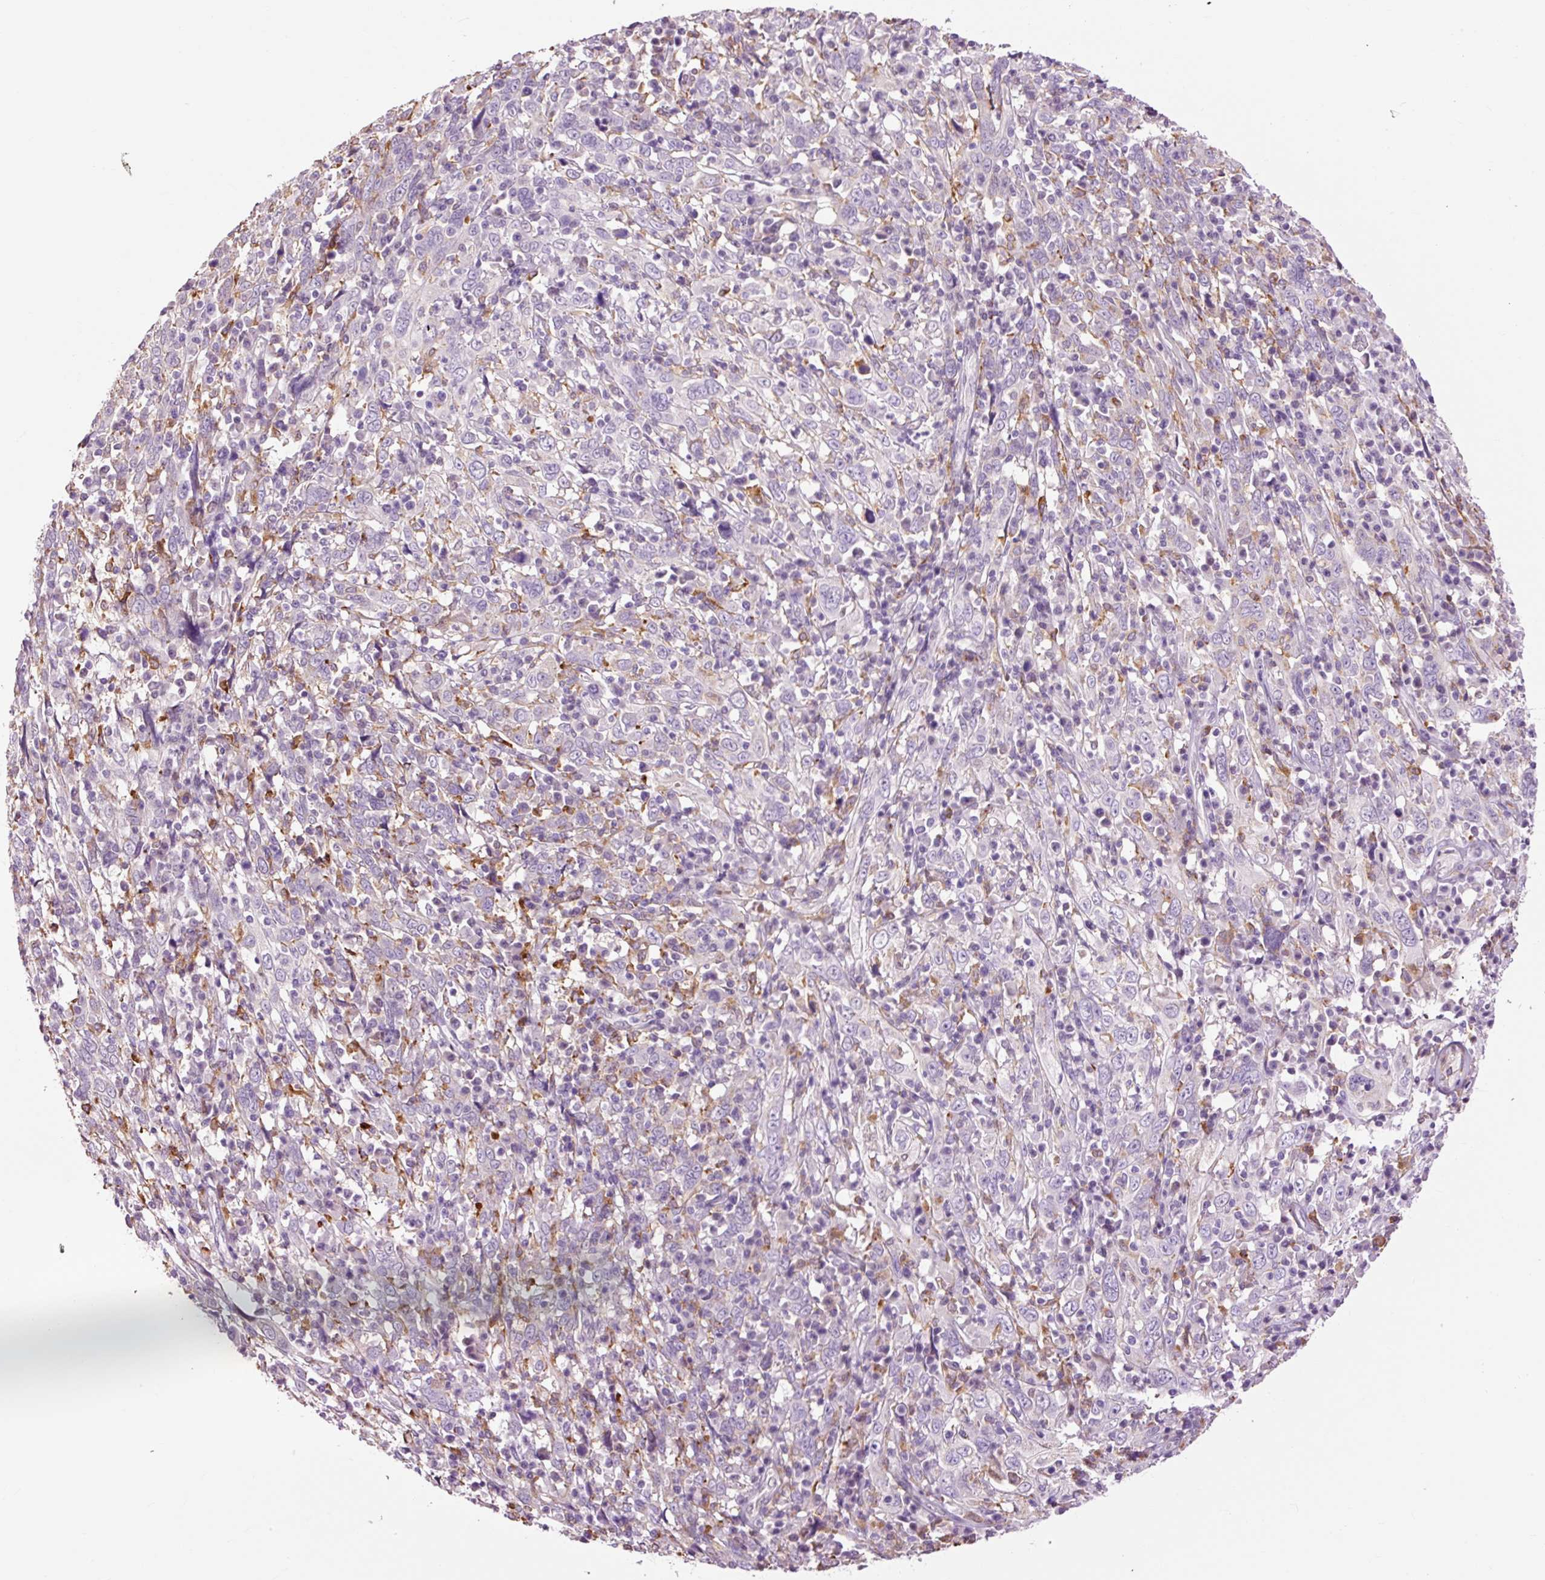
{"staining": {"intensity": "negative", "quantity": "none", "location": "none"}, "tissue": "cervical cancer", "cell_type": "Tumor cells", "image_type": "cancer", "snomed": [{"axis": "morphology", "description": "Squamous cell carcinoma, NOS"}, {"axis": "topography", "description": "Cervix"}], "caption": "This is an immunohistochemistry (IHC) image of human cervical squamous cell carcinoma. There is no staining in tumor cells.", "gene": "LY86", "patient": {"sex": "female", "age": 46}}